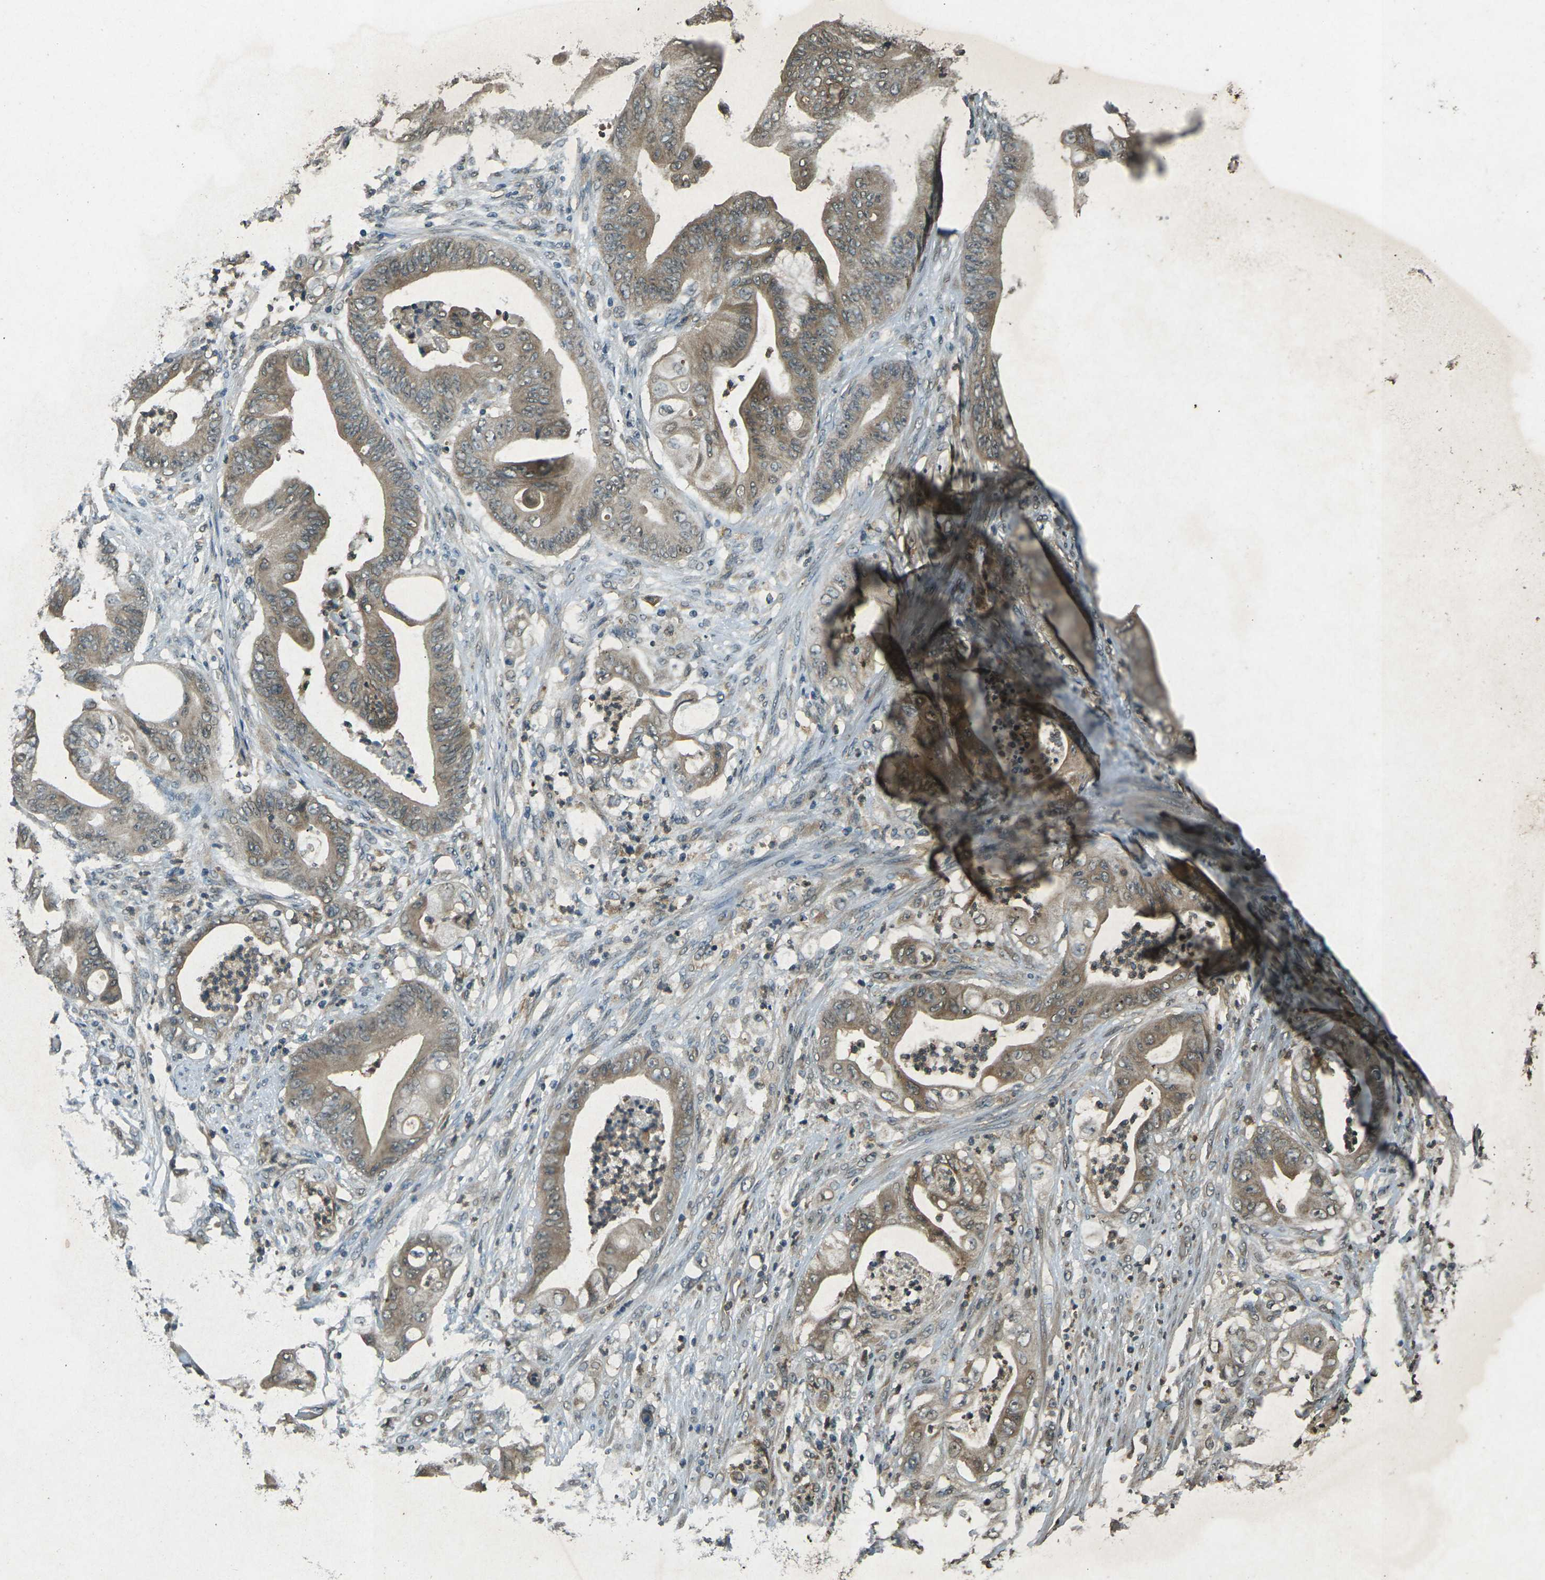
{"staining": {"intensity": "moderate", "quantity": ">75%", "location": "cytoplasmic/membranous"}, "tissue": "stomach cancer", "cell_type": "Tumor cells", "image_type": "cancer", "snomed": [{"axis": "morphology", "description": "Adenocarcinoma, NOS"}, {"axis": "topography", "description": "Stomach"}], "caption": "An image showing moderate cytoplasmic/membranous positivity in approximately >75% of tumor cells in adenocarcinoma (stomach), as visualized by brown immunohistochemical staining.", "gene": "PDE2A", "patient": {"sex": "female", "age": 73}}